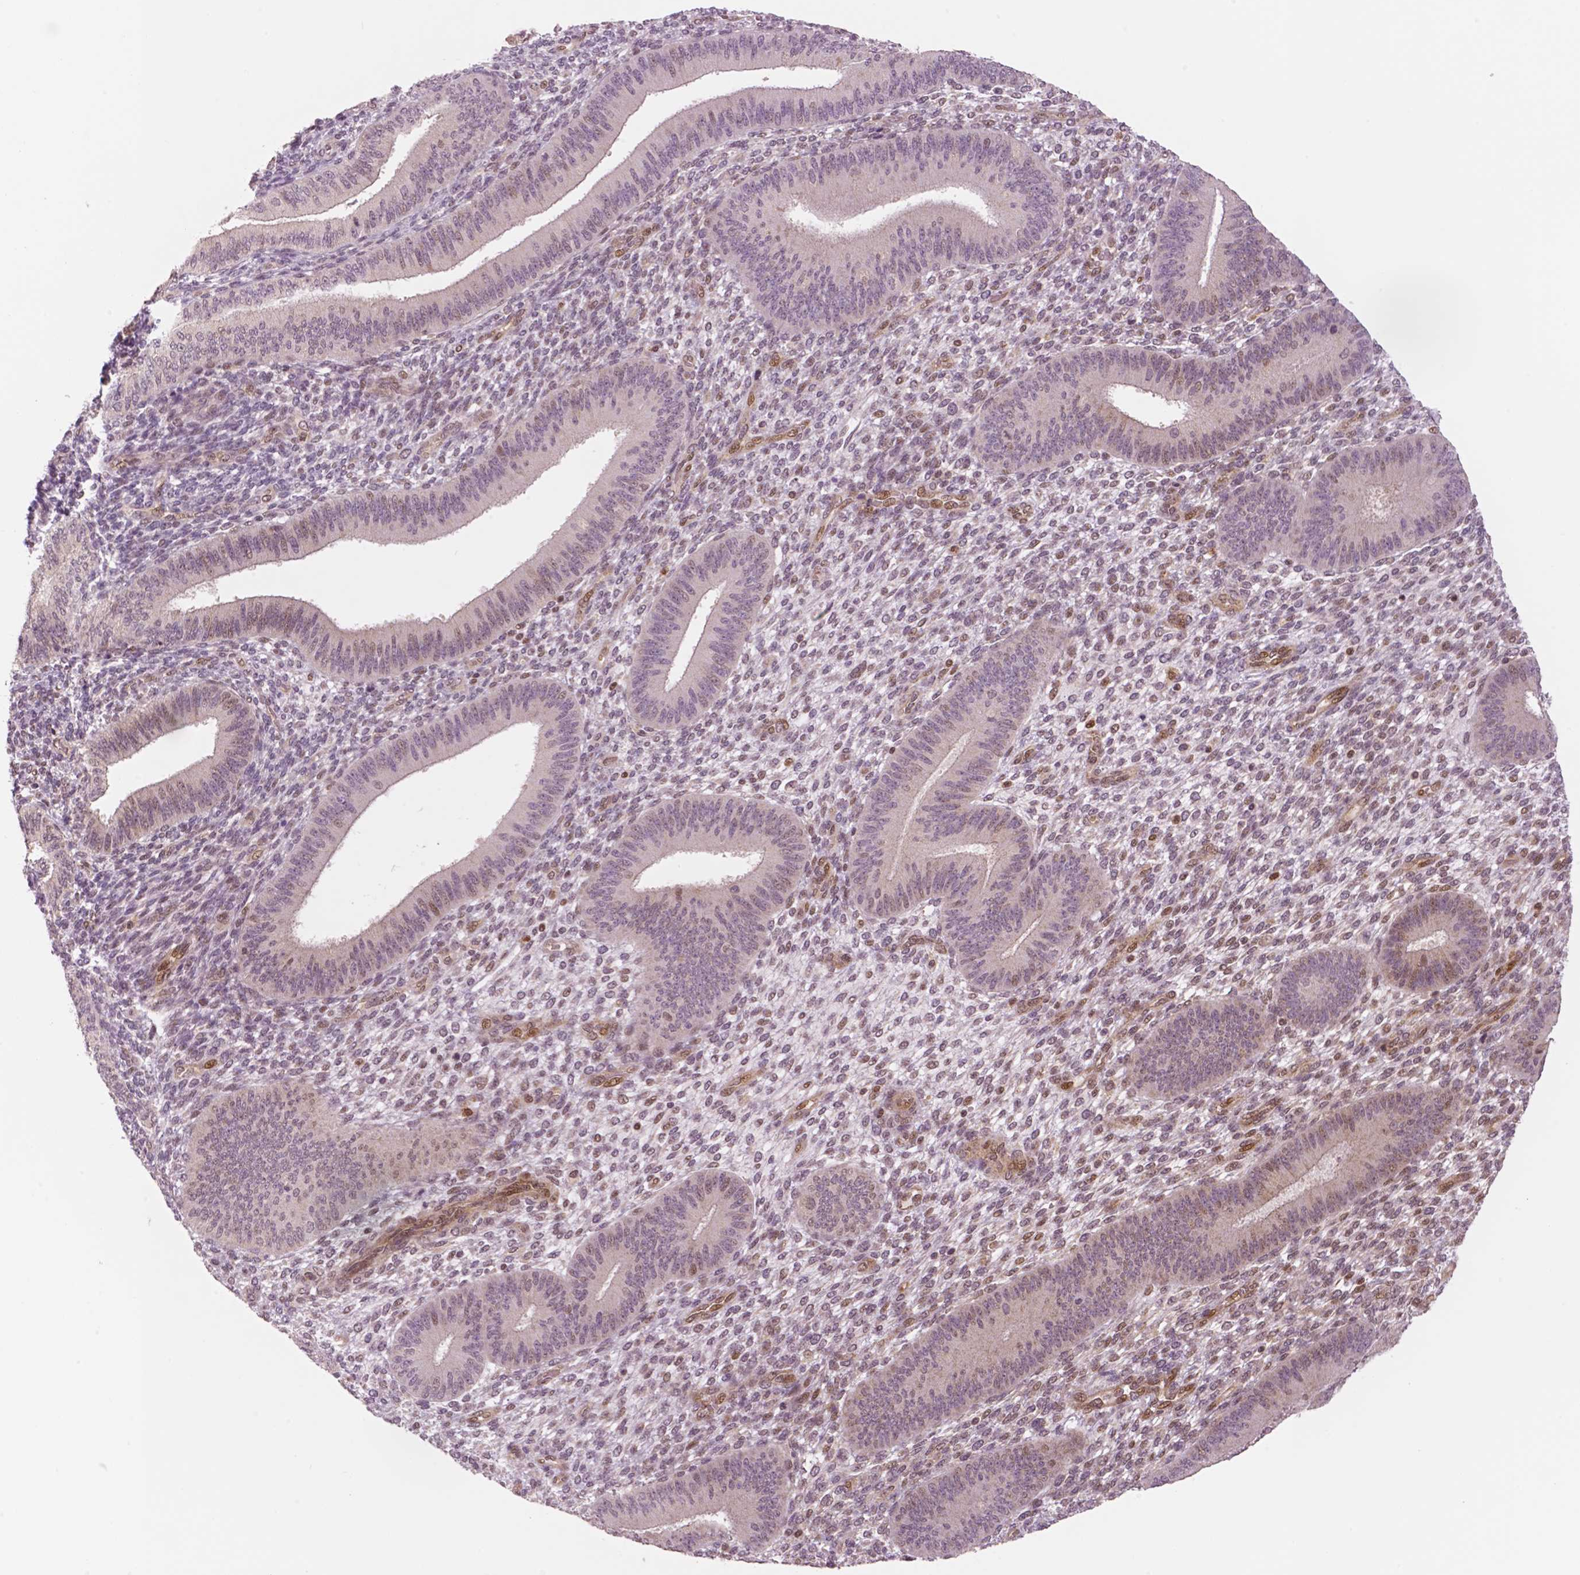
{"staining": {"intensity": "negative", "quantity": "none", "location": "none"}, "tissue": "endometrium", "cell_type": "Cells in endometrial stroma", "image_type": "normal", "snomed": [{"axis": "morphology", "description": "Normal tissue, NOS"}, {"axis": "topography", "description": "Endometrium"}], "caption": "Immunohistochemistry (IHC) histopathology image of normal endometrium: human endometrium stained with DAB displays no significant protein staining in cells in endometrial stroma.", "gene": "STAT3", "patient": {"sex": "female", "age": 39}}